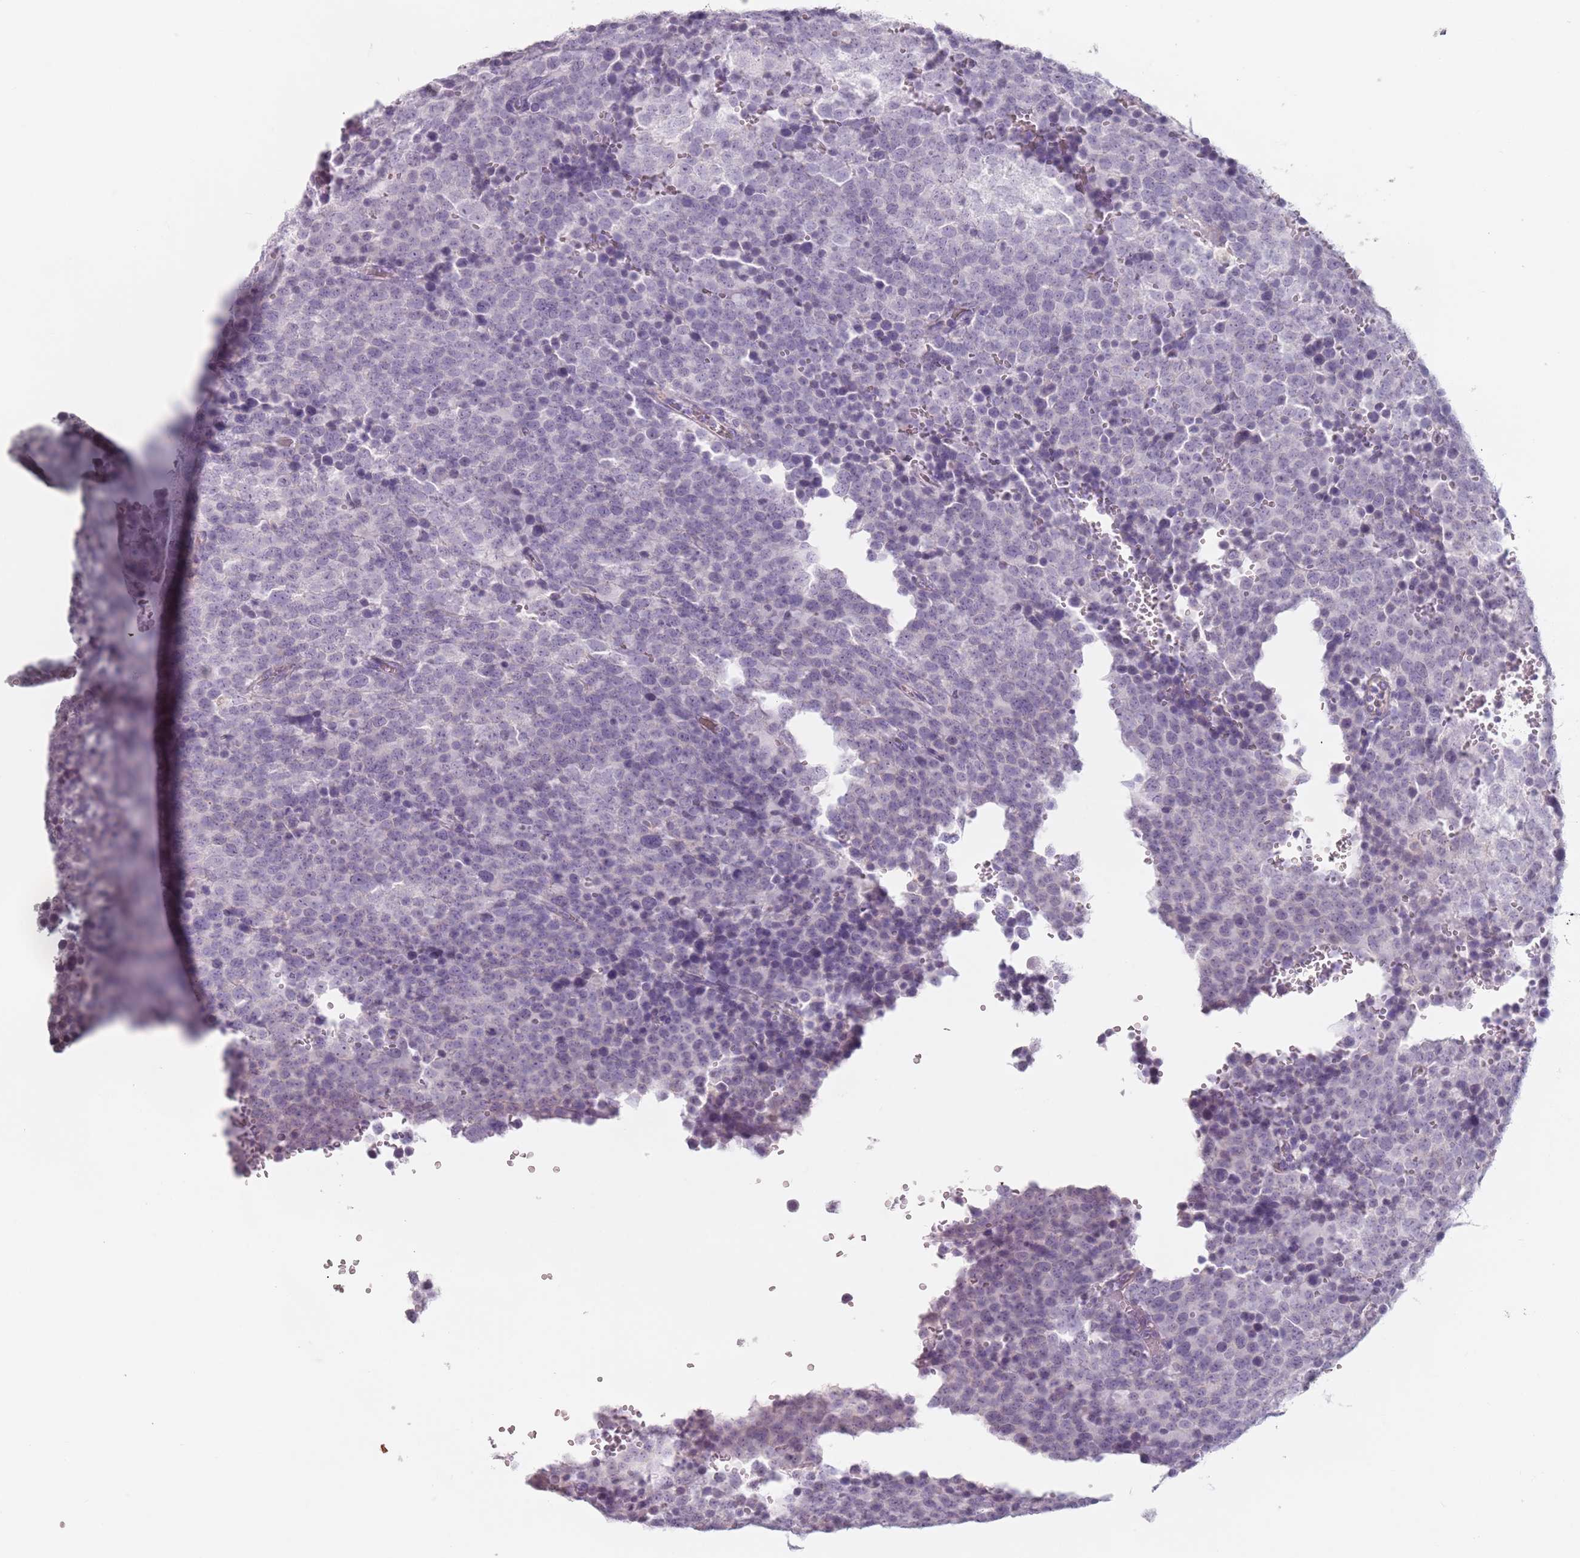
{"staining": {"intensity": "negative", "quantity": "none", "location": "none"}, "tissue": "testis cancer", "cell_type": "Tumor cells", "image_type": "cancer", "snomed": [{"axis": "morphology", "description": "Seminoma, NOS"}, {"axis": "topography", "description": "Testis"}], "caption": "Protein analysis of testis cancer reveals no significant positivity in tumor cells.", "gene": "ZNF584", "patient": {"sex": "male", "age": 71}}